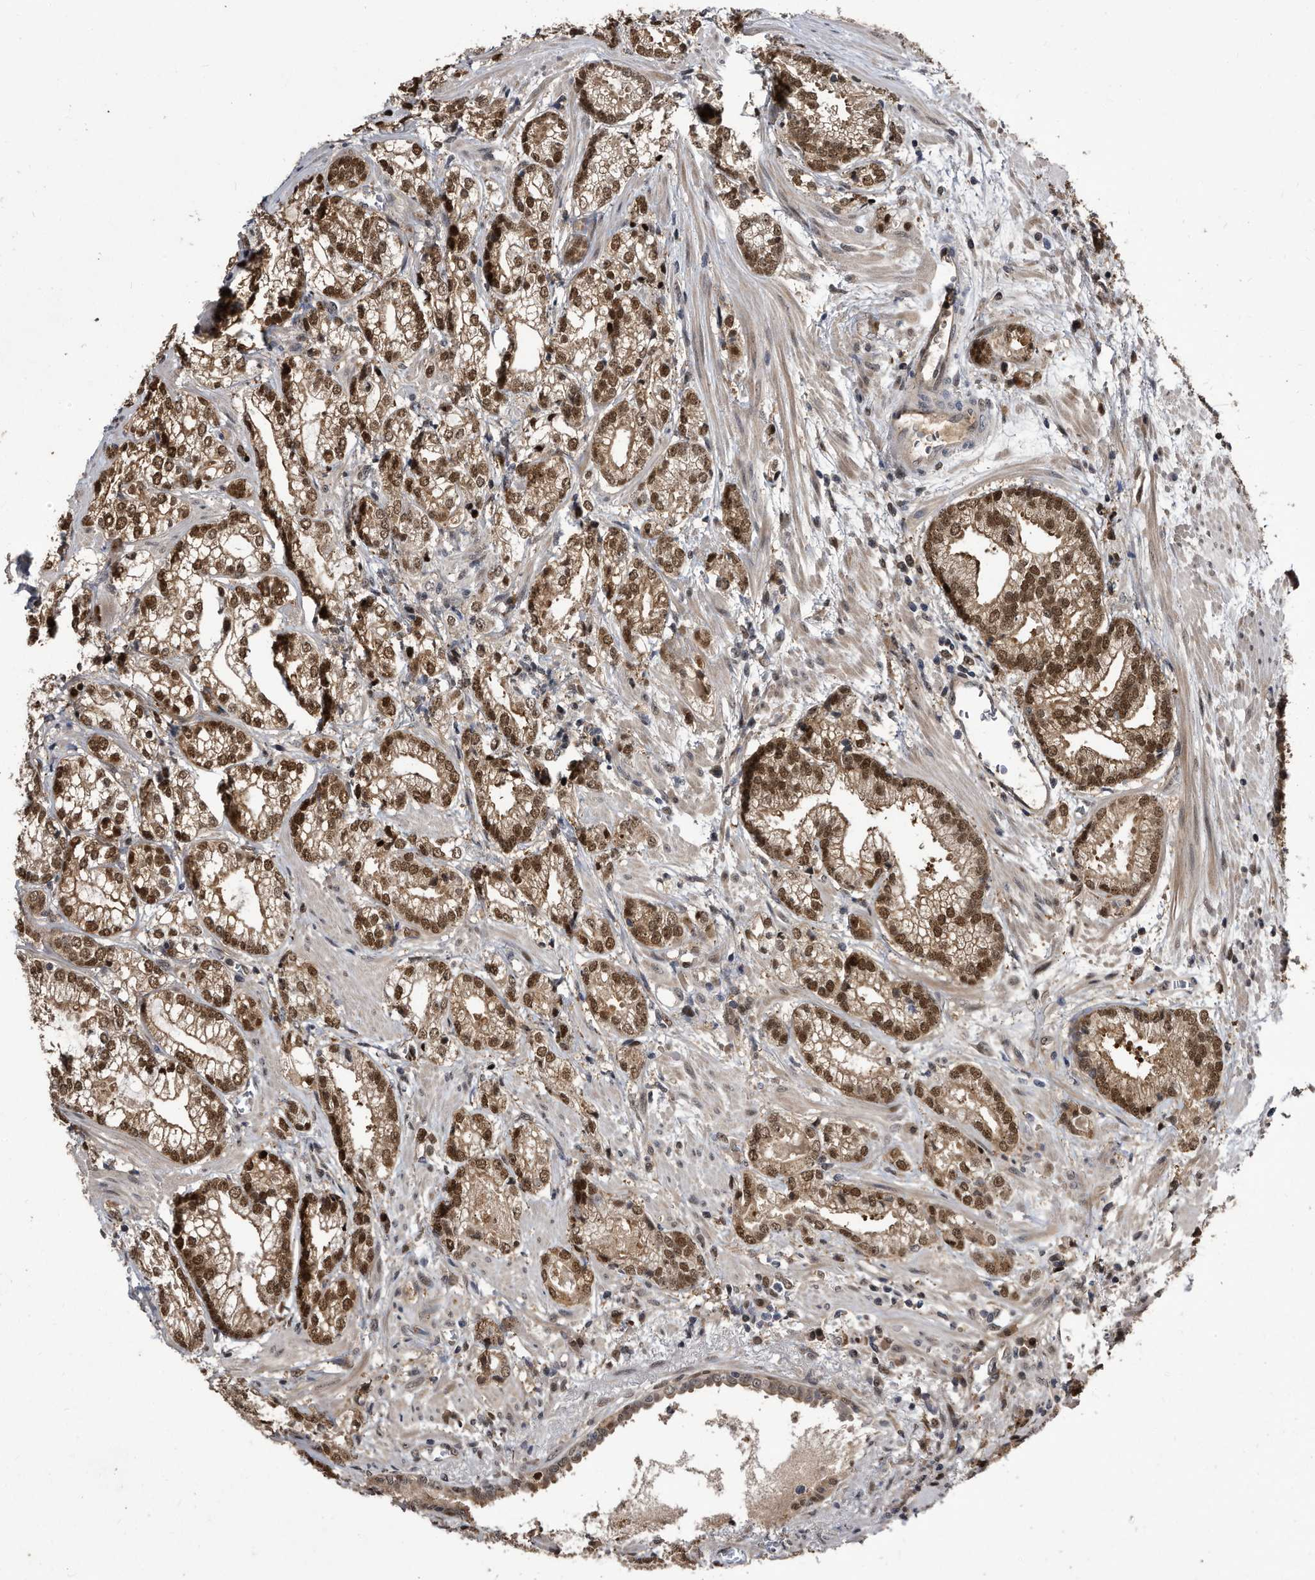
{"staining": {"intensity": "moderate", "quantity": ">75%", "location": "cytoplasmic/membranous,nuclear"}, "tissue": "prostate cancer", "cell_type": "Tumor cells", "image_type": "cancer", "snomed": [{"axis": "morphology", "description": "Normal morphology"}, {"axis": "morphology", "description": "Adenocarcinoma, Low grade"}, {"axis": "topography", "description": "Prostate"}], "caption": "IHC of human prostate adenocarcinoma (low-grade) reveals medium levels of moderate cytoplasmic/membranous and nuclear positivity in approximately >75% of tumor cells. The staining was performed using DAB (3,3'-diaminobenzidine) to visualize the protein expression in brown, while the nuclei were stained in blue with hematoxylin (Magnification: 20x).", "gene": "RAD23B", "patient": {"sex": "male", "age": 72}}